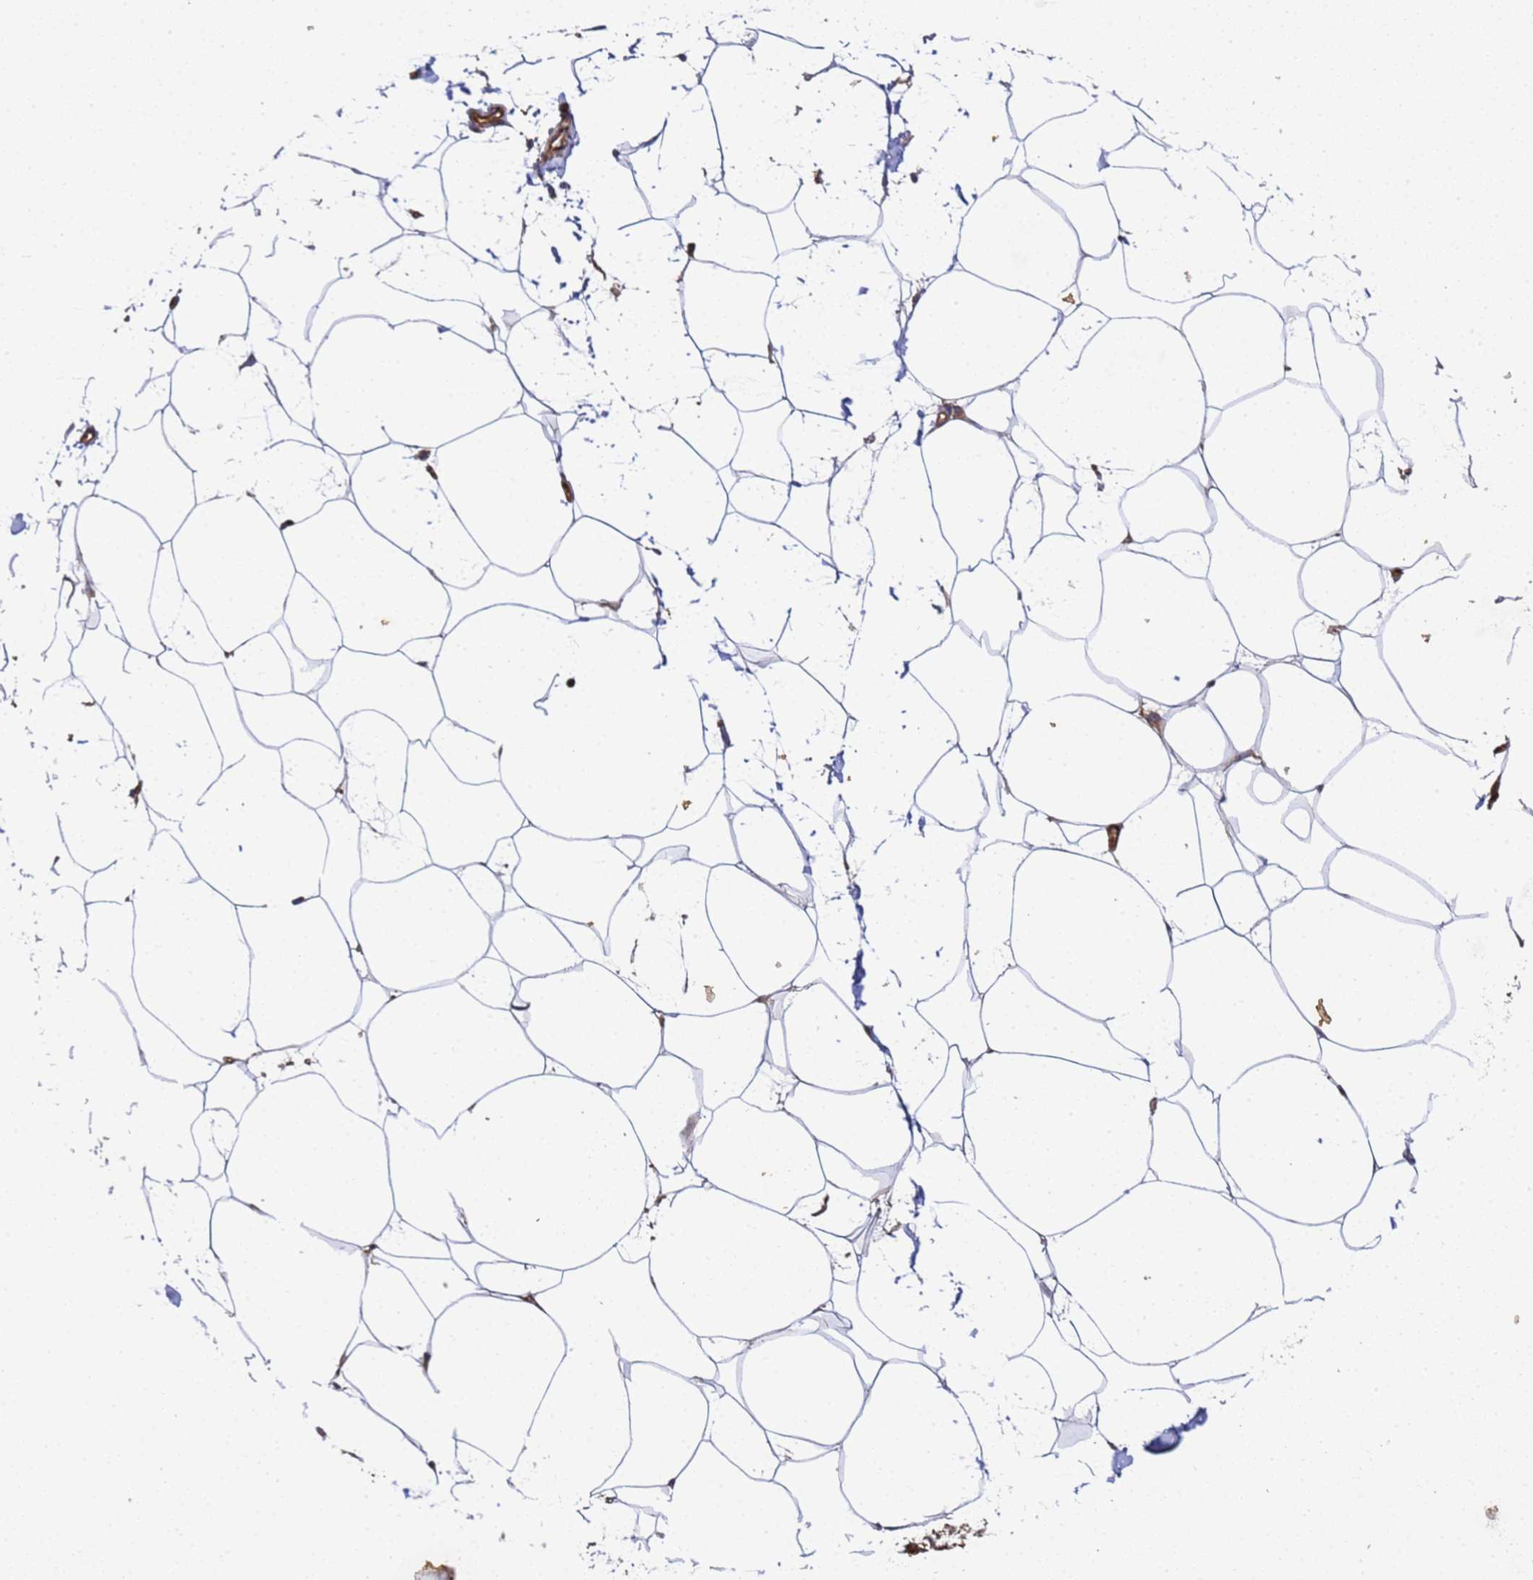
{"staining": {"intensity": "negative", "quantity": "none", "location": "none"}, "tissue": "adipose tissue", "cell_type": "Adipocytes", "image_type": "normal", "snomed": [{"axis": "morphology", "description": "Normal tissue, NOS"}, {"axis": "topography", "description": "Adipose tissue"}], "caption": "An image of adipose tissue stained for a protein displays no brown staining in adipocytes. (IHC, brightfield microscopy, high magnification).", "gene": "C8orf34", "patient": {"sex": "female", "age": 37}}